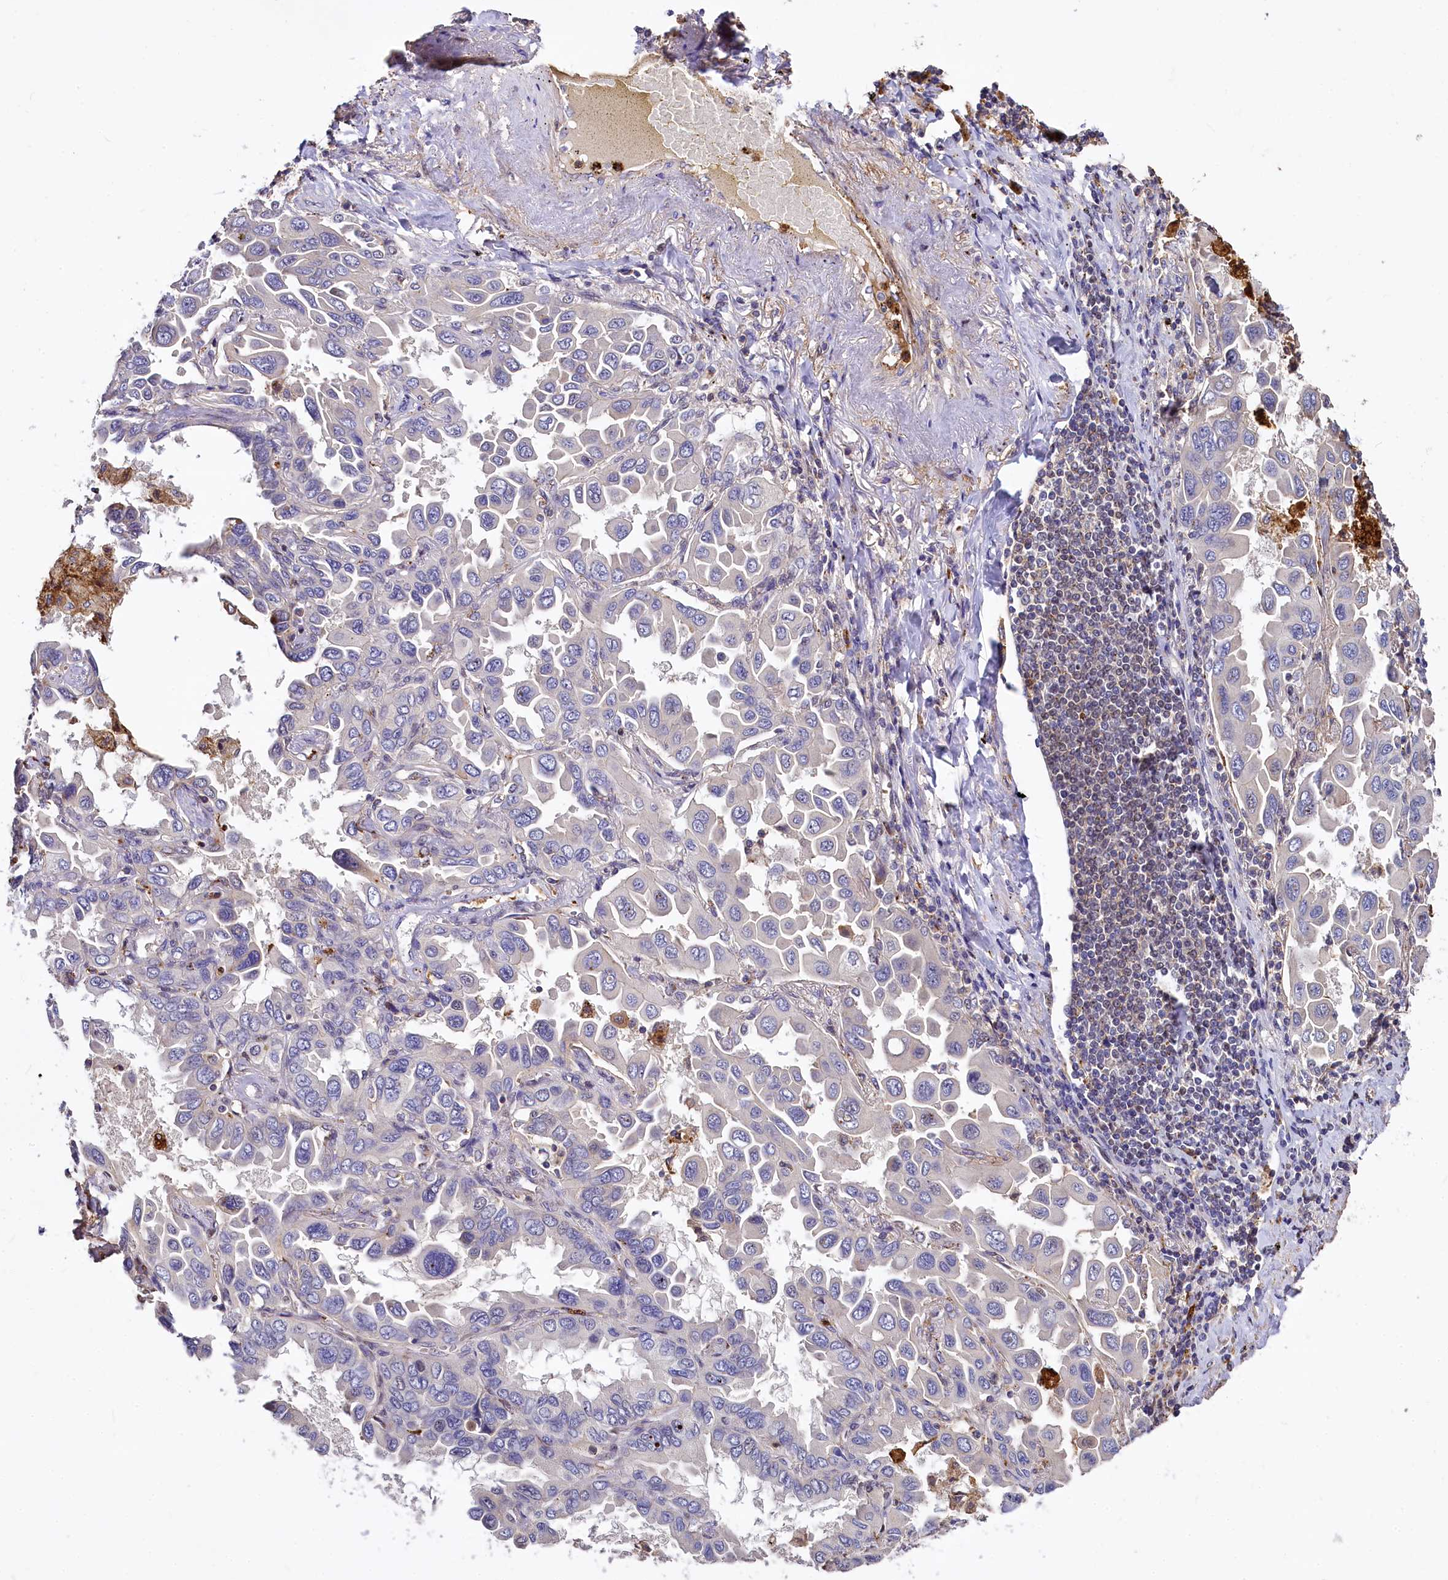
{"staining": {"intensity": "negative", "quantity": "none", "location": "none"}, "tissue": "lung cancer", "cell_type": "Tumor cells", "image_type": "cancer", "snomed": [{"axis": "morphology", "description": "Adenocarcinoma, NOS"}, {"axis": "topography", "description": "Lung"}], "caption": "High power microscopy photomicrograph of an IHC image of lung cancer, revealing no significant staining in tumor cells.", "gene": "ATG101", "patient": {"sex": "male", "age": 64}}